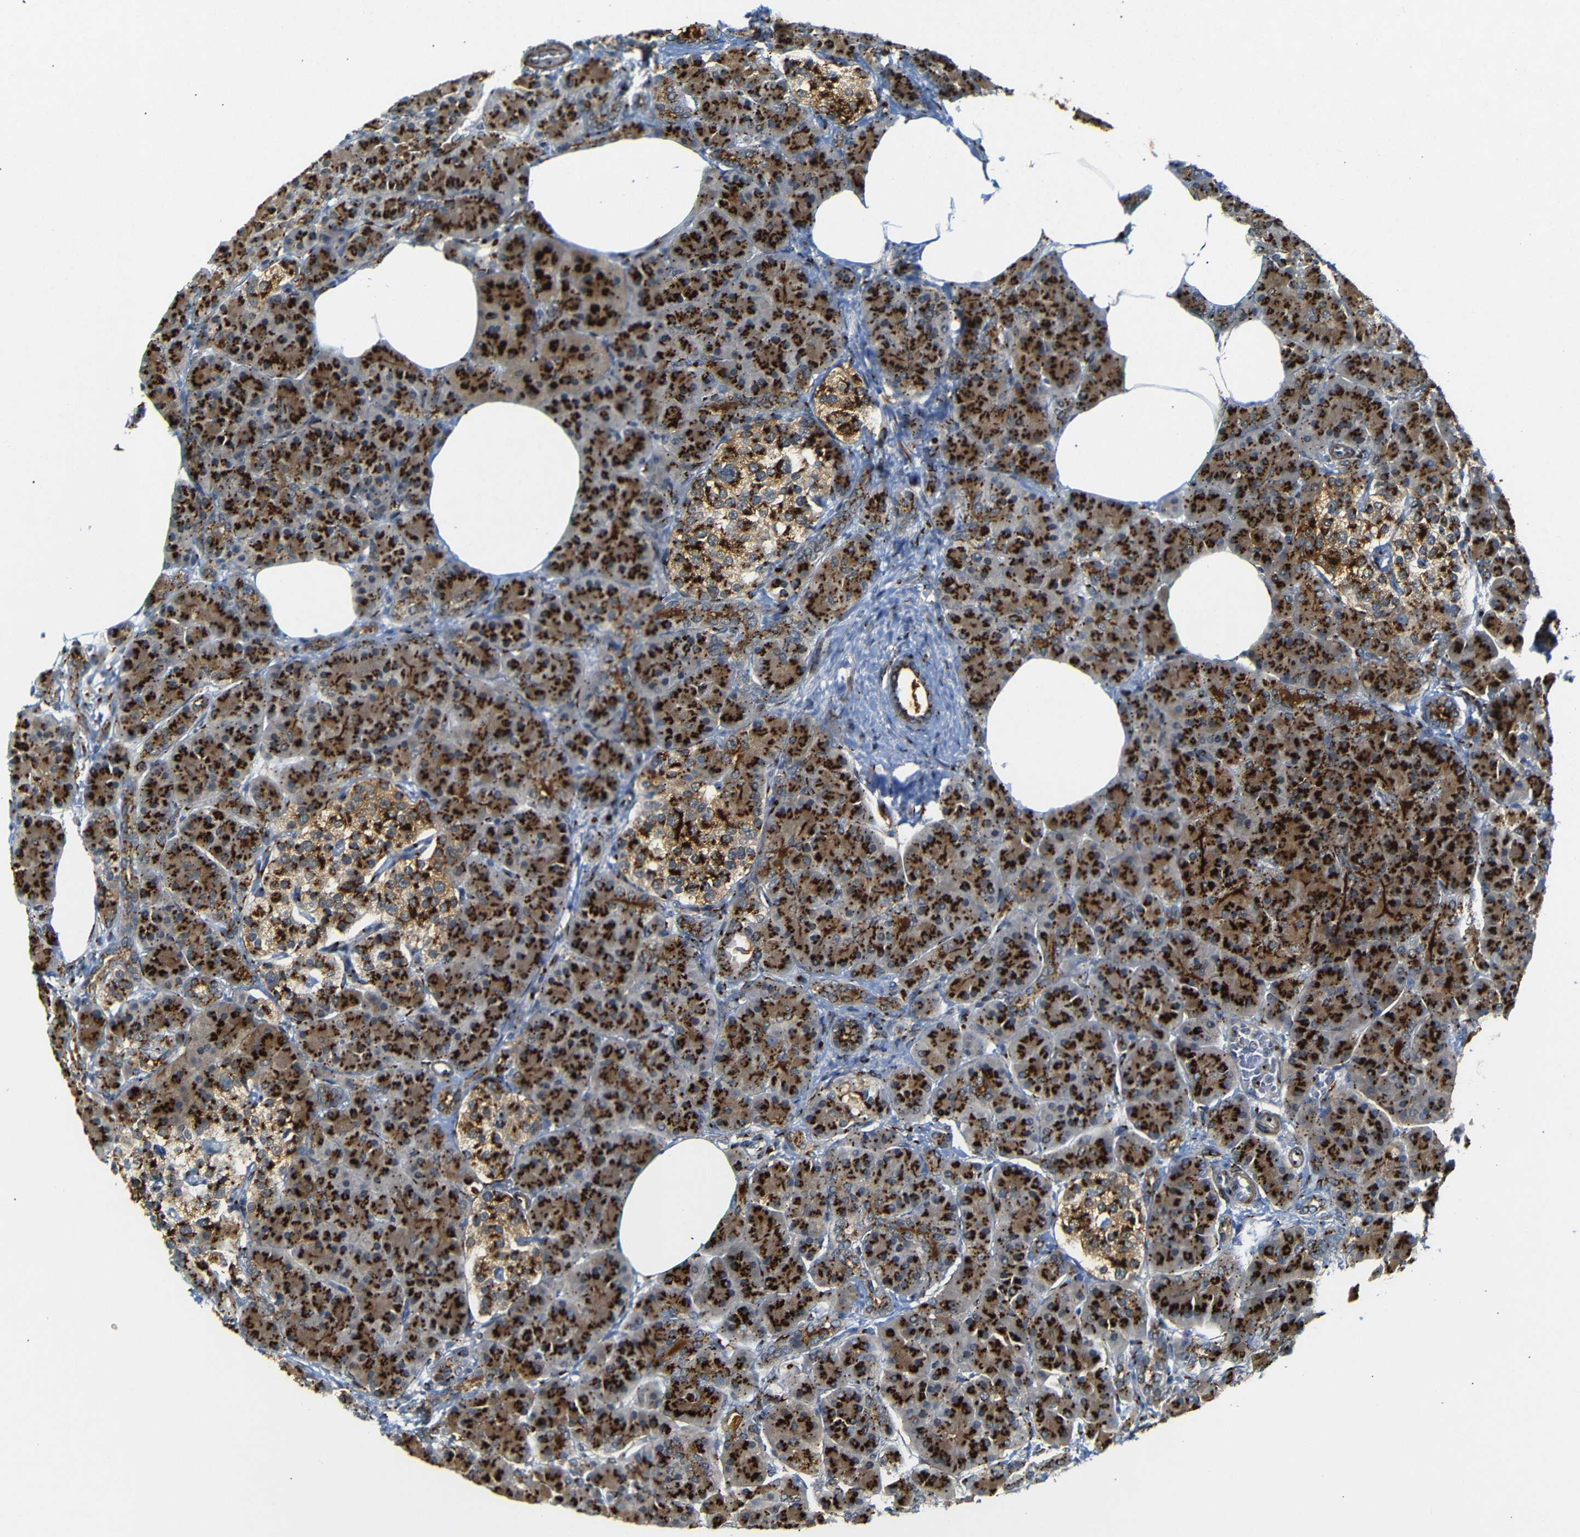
{"staining": {"intensity": "strong", "quantity": ">75%", "location": "cytoplasmic/membranous"}, "tissue": "pancreas", "cell_type": "Exocrine glandular cells", "image_type": "normal", "snomed": [{"axis": "morphology", "description": "Normal tissue, NOS"}, {"axis": "topography", "description": "Pancreas"}], "caption": "Human pancreas stained with a brown dye displays strong cytoplasmic/membranous positive expression in approximately >75% of exocrine glandular cells.", "gene": "TGOLN2", "patient": {"sex": "female", "age": 70}}